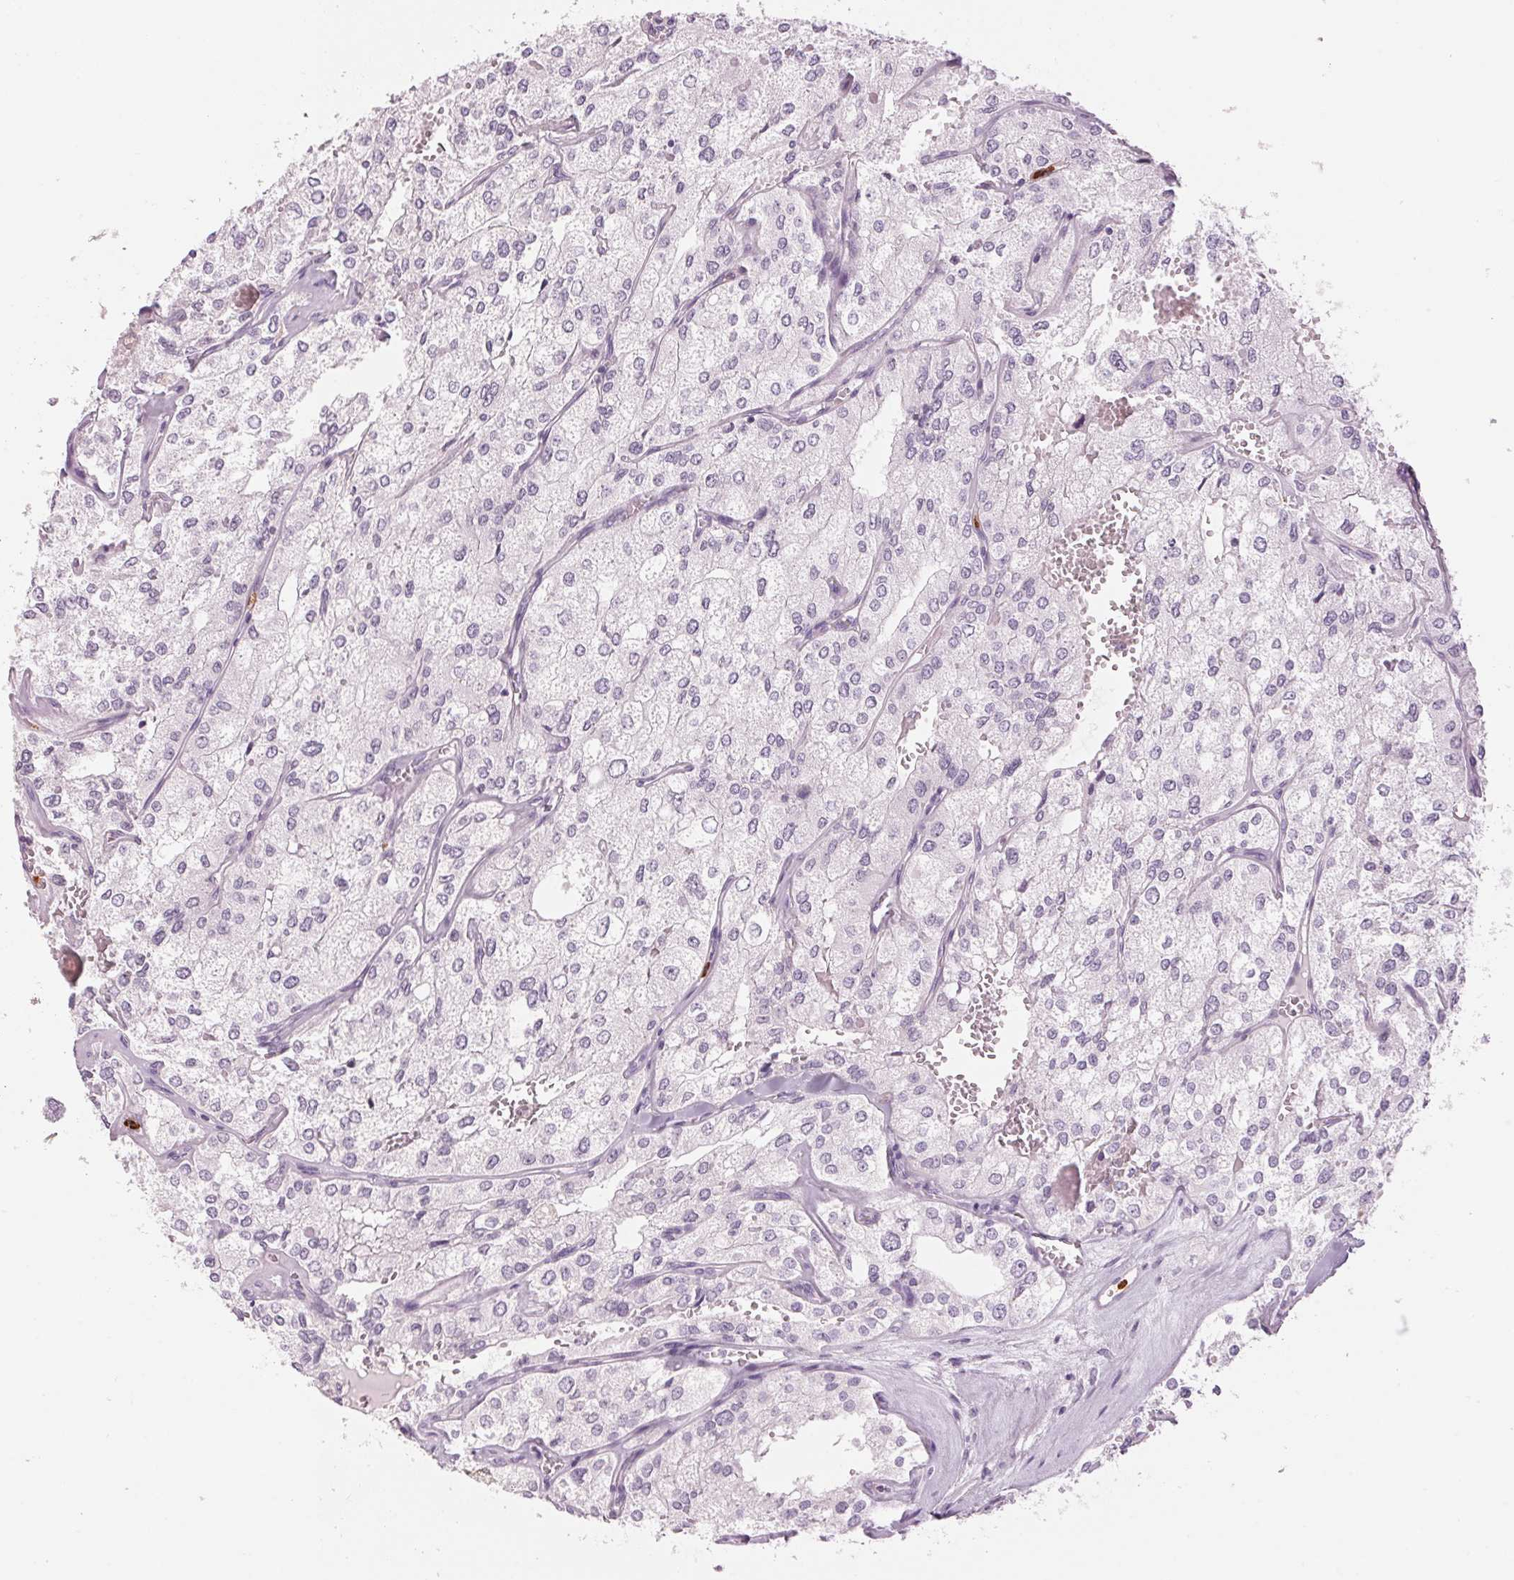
{"staining": {"intensity": "negative", "quantity": "none", "location": "none"}, "tissue": "renal cancer", "cell_type": "Tumor cells", "image_type": "cancer", "snomed": [{"axis": "morphology", "description": "Adenocarcinoma, NOS"}, {"axis": "topography", "description": "Kidney"}], "caption": "Photomicrograph shows no significant protein expression in tumor cells of adenocarcinoma (renal).", "gene": "KLK7", "patient": {"sex": "female", "age": 70}}